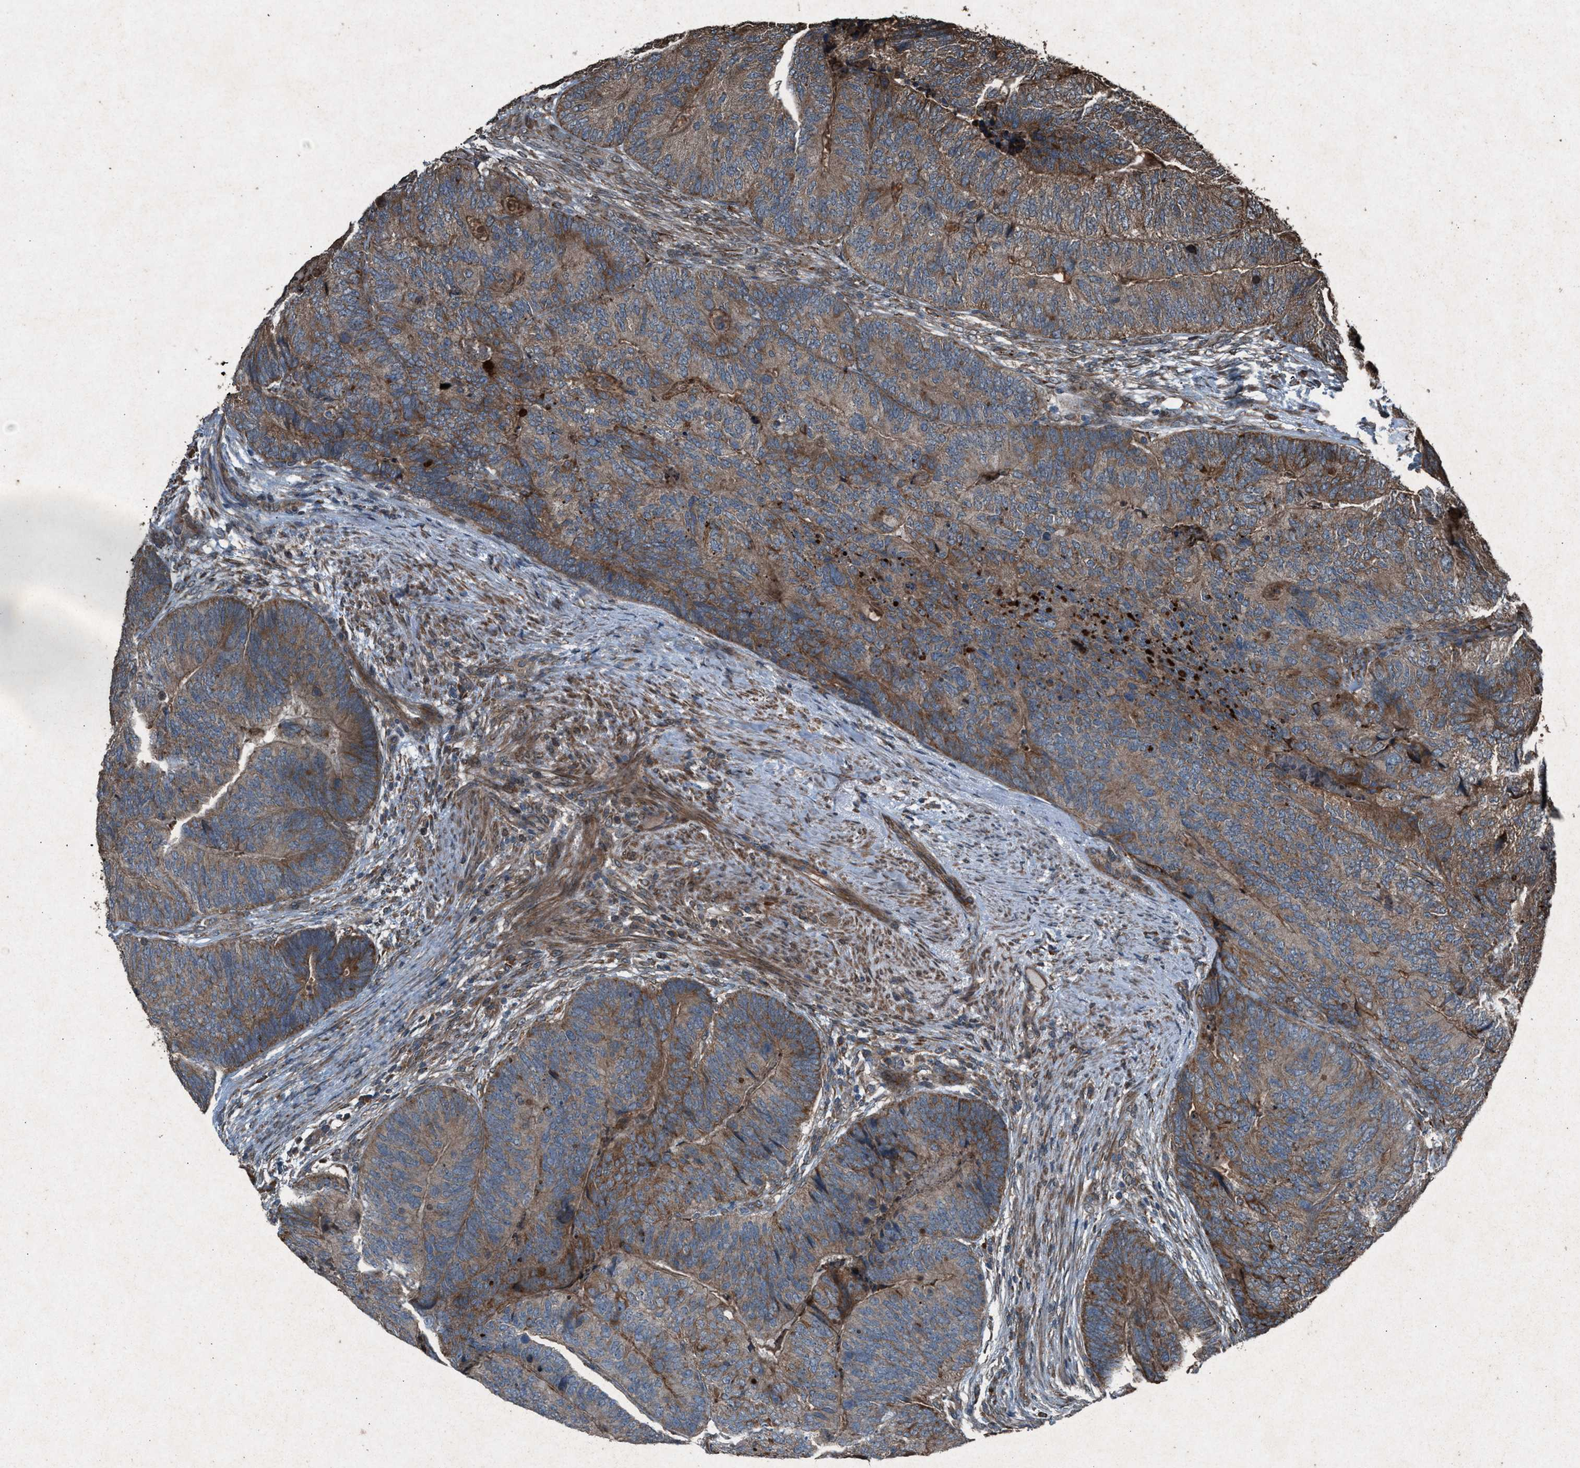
{"staining": {"intensity": "moderate", "quantity": ">75%", "location": "cytoplasmic/membranous"}, "tissue": "colorectal cancer", "cell_type": "Tumor cells", "image_type": "cancer", "snomed": [{"axis": "morphology", "description": "Adenocarcinoma, NOS"}, {"axis": "topography", "description": "Colon"}], "caption": "A micrograph of human colorectal cancer (adenocarcinoma) stained for a protein exhibits moderate cytoplasmic/membranous brown staining in tumor cells. (DAB IHC with brightfield microscopy, high magnification).", "gene": "CALR", "patient": {"sex": "female", "age": 67}}